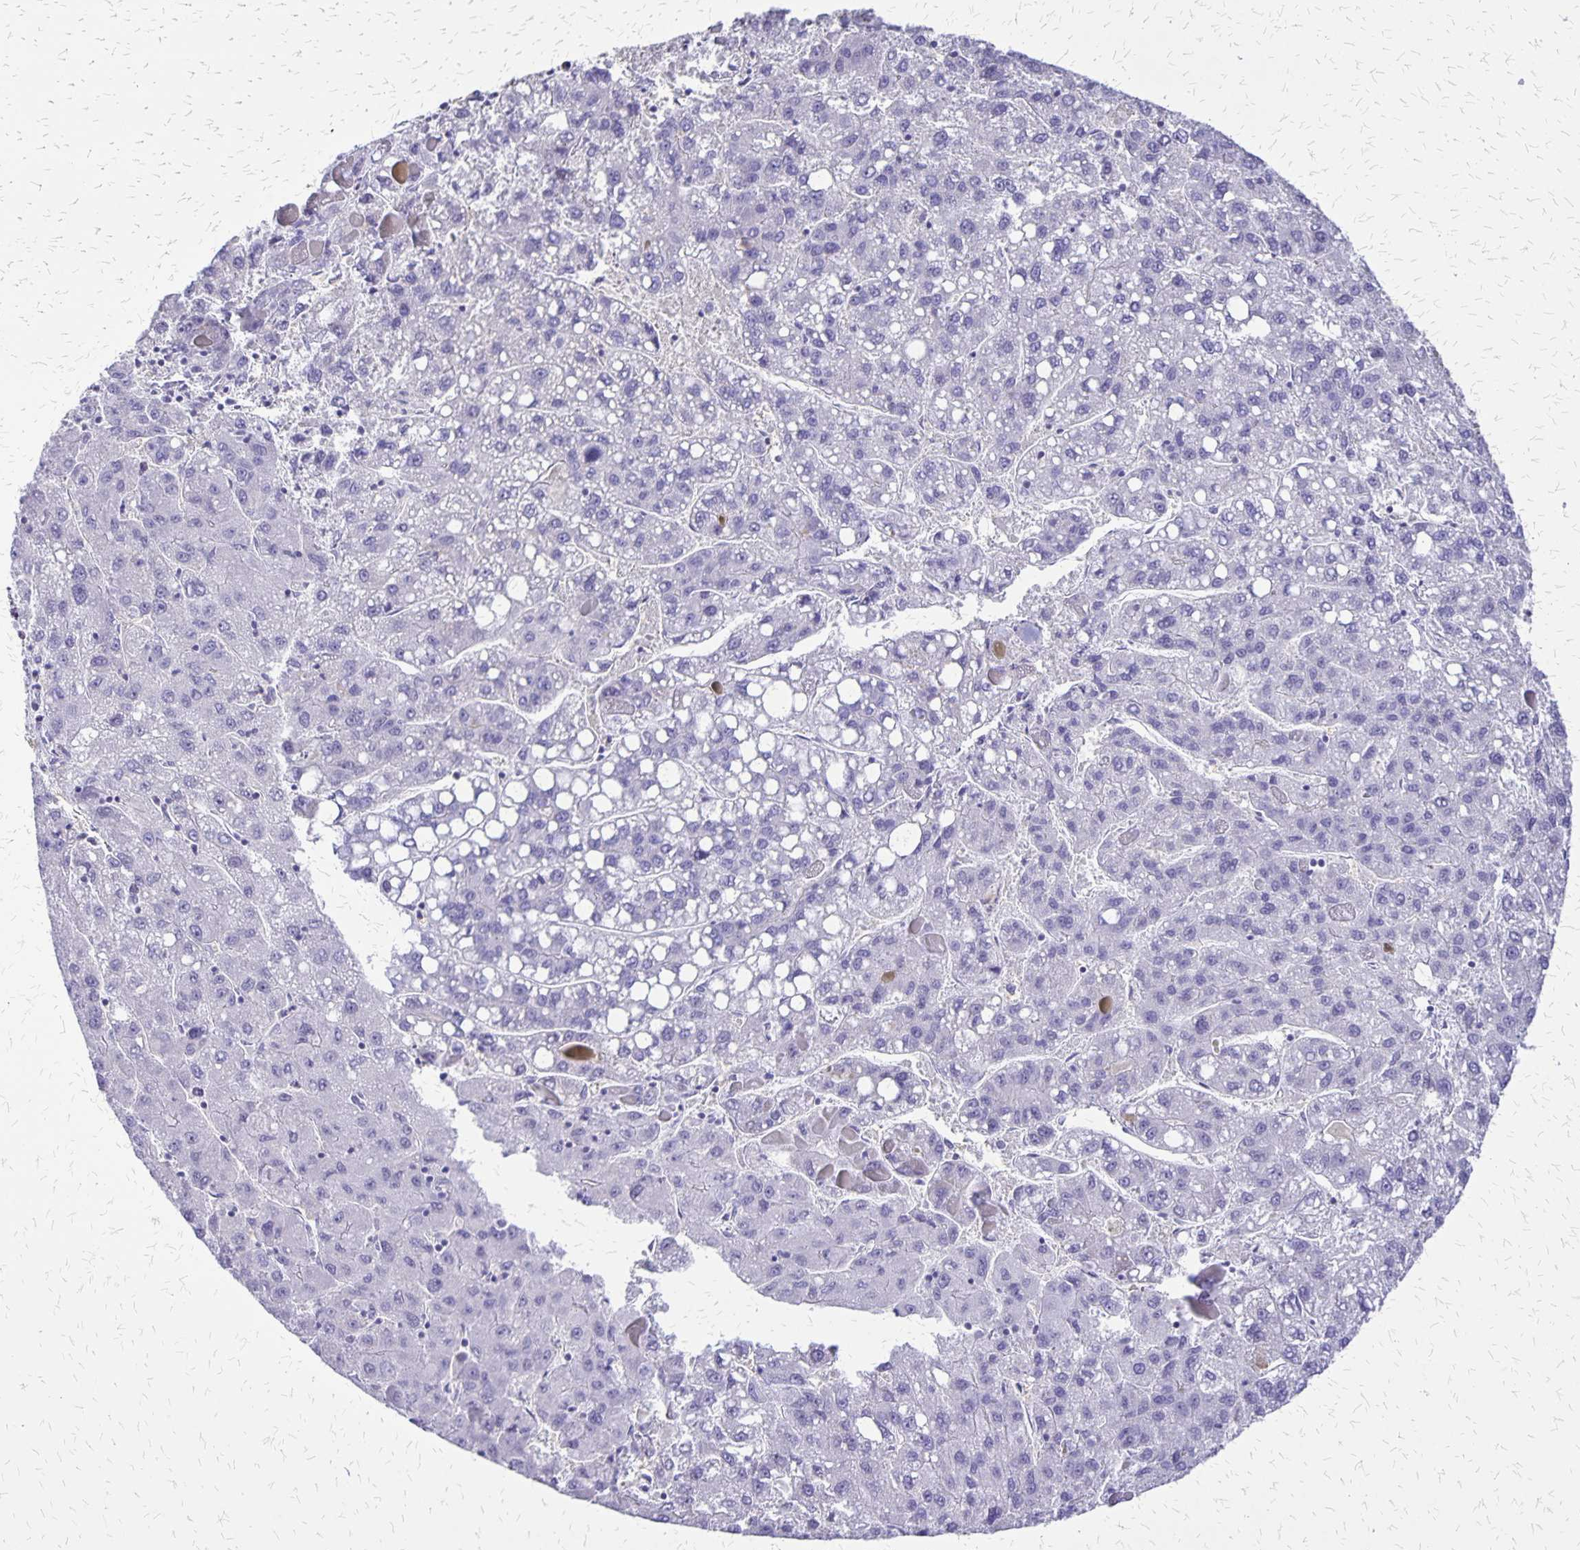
{"staining": {"intensity": "negative", "quantity": "none", "location": "none"}, "tissue": "liver cancer", "cell_type": "Tumor cells", "image_type": "cancer", "snomed": [{"axis": "morphology", "description": "Carcinoma, Hepatocellular, NOS"}, {"axis": "topography", "description": "Liver"}], "caption": "This histopathology image is of liver cancer (hepatocellular carcinoma) stained with immunohistochemistry (IHC) to label a protein in brown with the nuclei are counter-stained blue. There is no positivity in tumor cells.", "gene": "SI", "patient": {"sex": "female", "age": 82}}